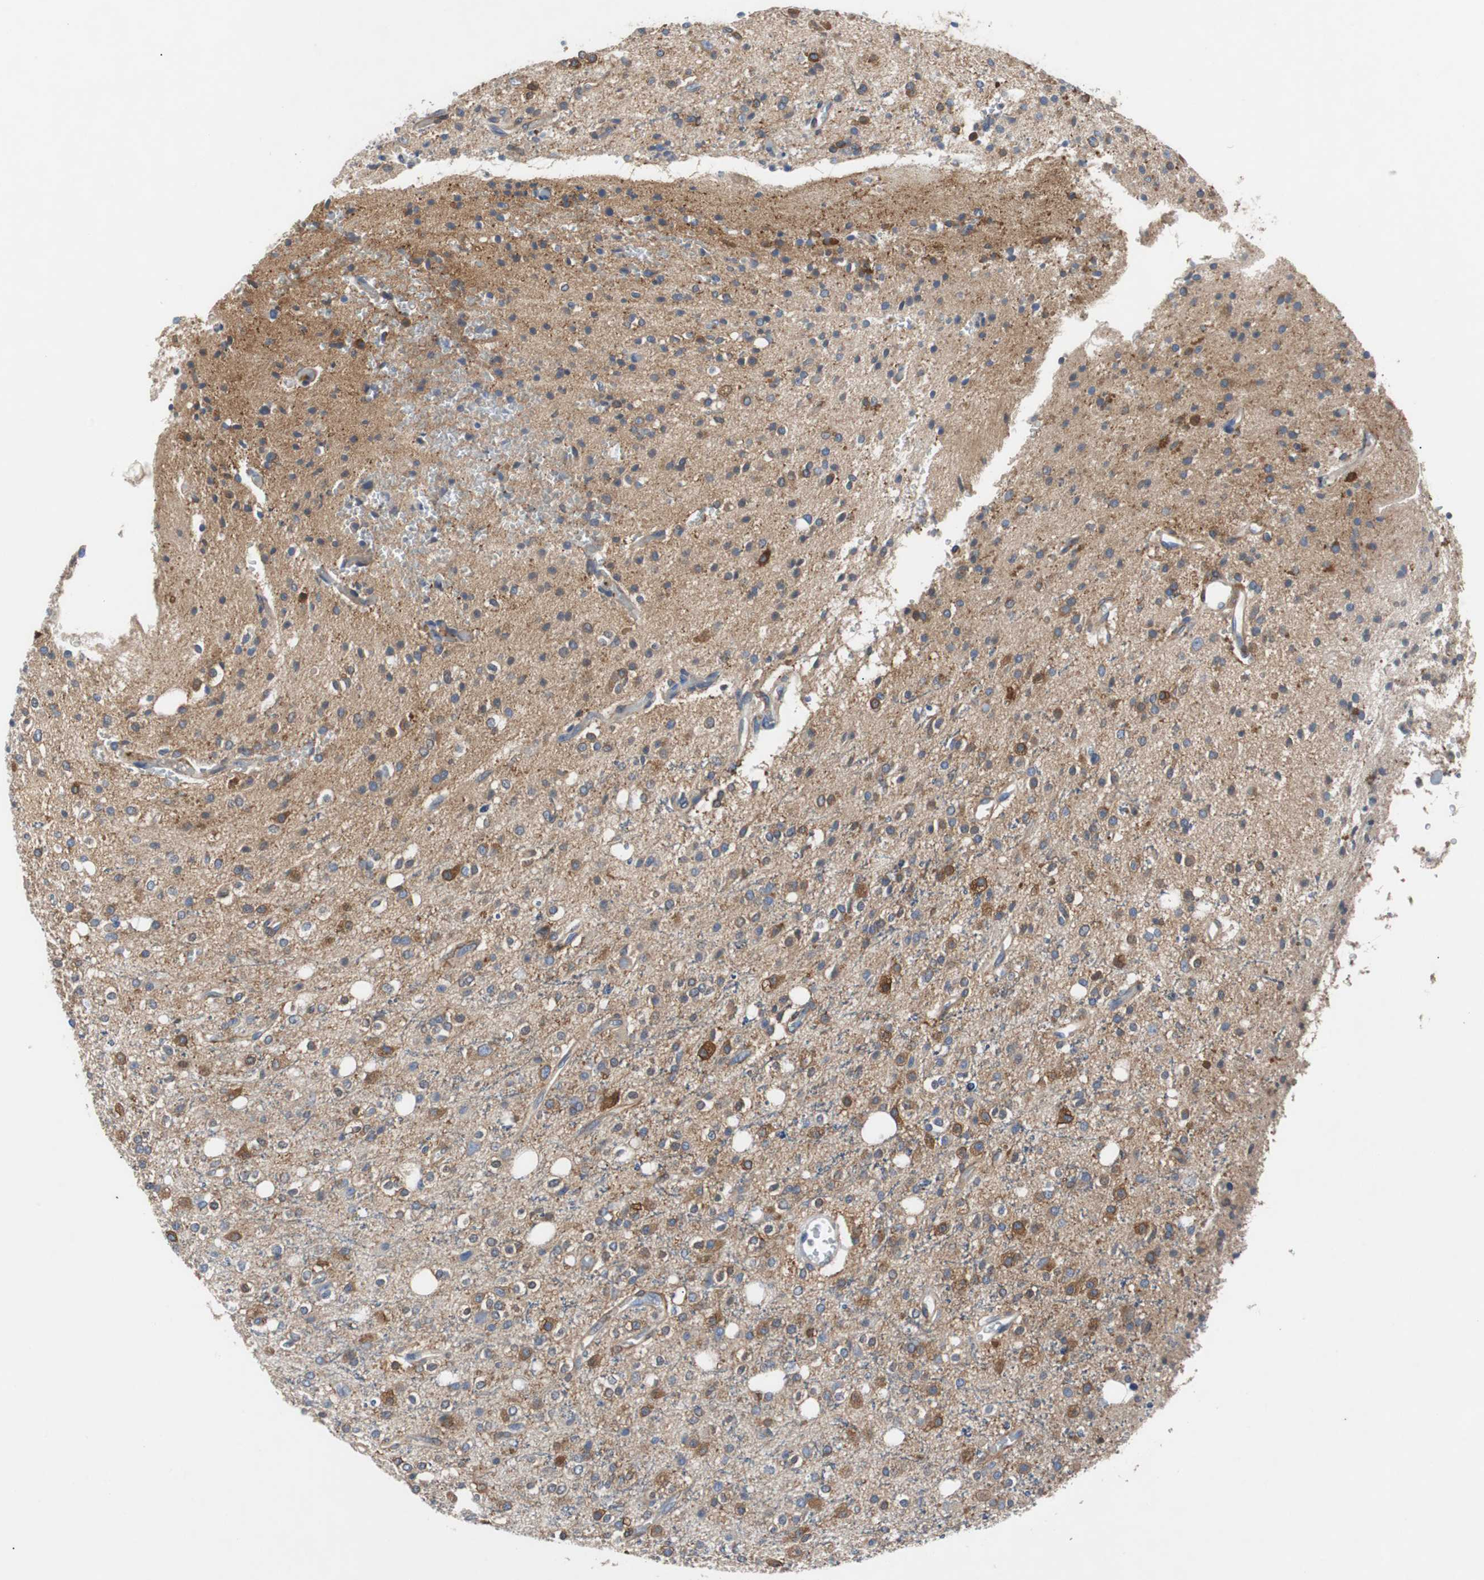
{"staining": {"intensity": "moderate", "quantity": "25%-75%", "location": "cytoplasmic/membranous"}, "tissue": "glioma", "cell_type": "Tumor cells", "image_type": "cancer", "snomed": [{"axis": "morphology", "description": "Glioma, malignant, High grade"}, {"axis": "topography", "description": "Brain"}], "caption": "Tumor cells show moderate cytoplasmic/membranous staining in approximately 25%-75% of cells in malignant glioma (high-grade).", "gene": "GYS1", "patient": {"sex": "male", "age": 47}}